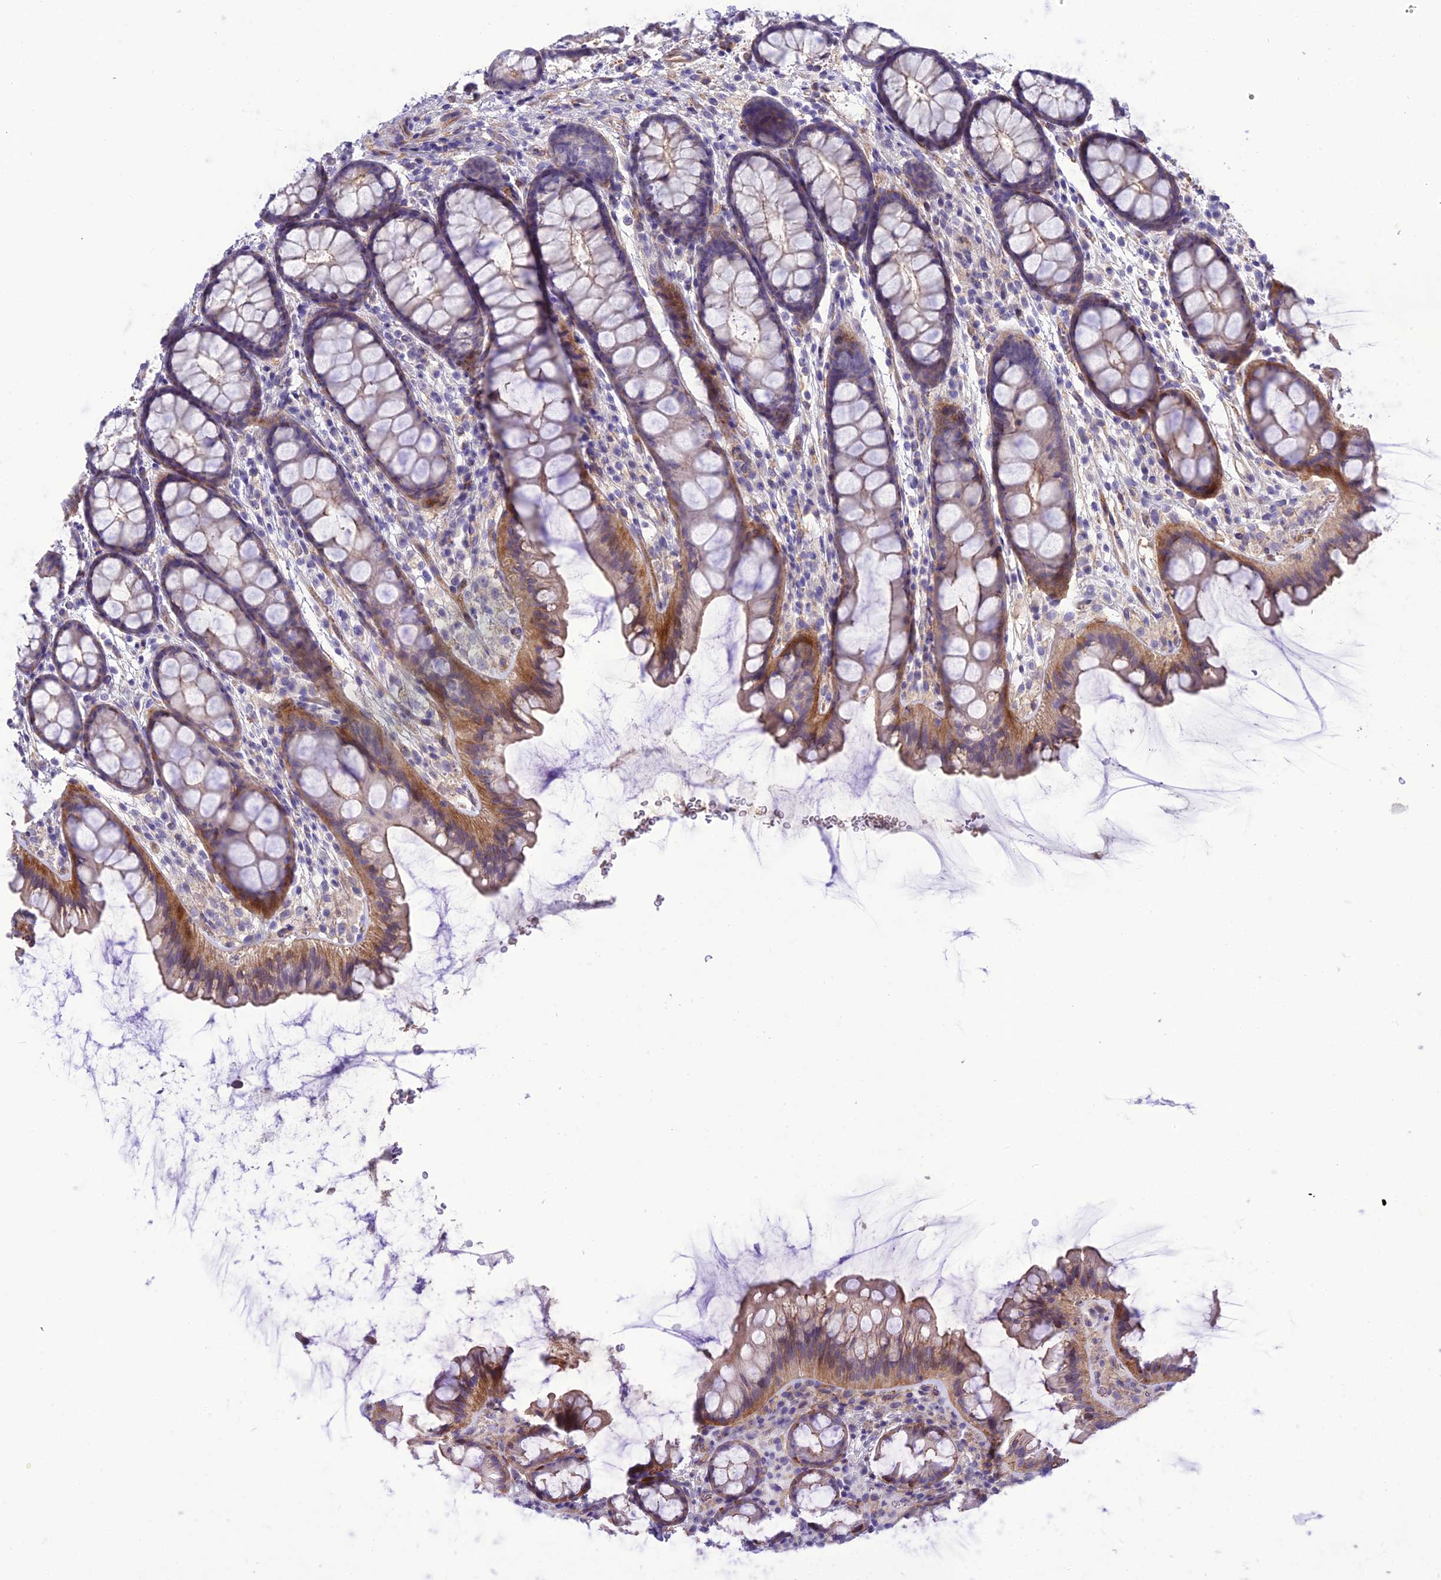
{"staining": {"intensity": "weak", "quantity": "25%-75%", "location": "cytoplasmic/membranous"}, "tissue": "colon", "cell_type": "Endothelial cells", "image_type": "normal", "snomed": [{"axis": "morphology", "description": "Normal tissue, NOS"}, {"axis": "topography", "description": "Colon"}], "caption": "A brown stain highlights weak cytoplasmic/membranous expression of a protein in endothelial cells of normal human colon. Using DAB (brown) and hematoxylin (blue) stains, captured at high magnification using brightfield microscopy.", "gene": "TEKT3", "patient": {"sex": "female", "age": 82}}